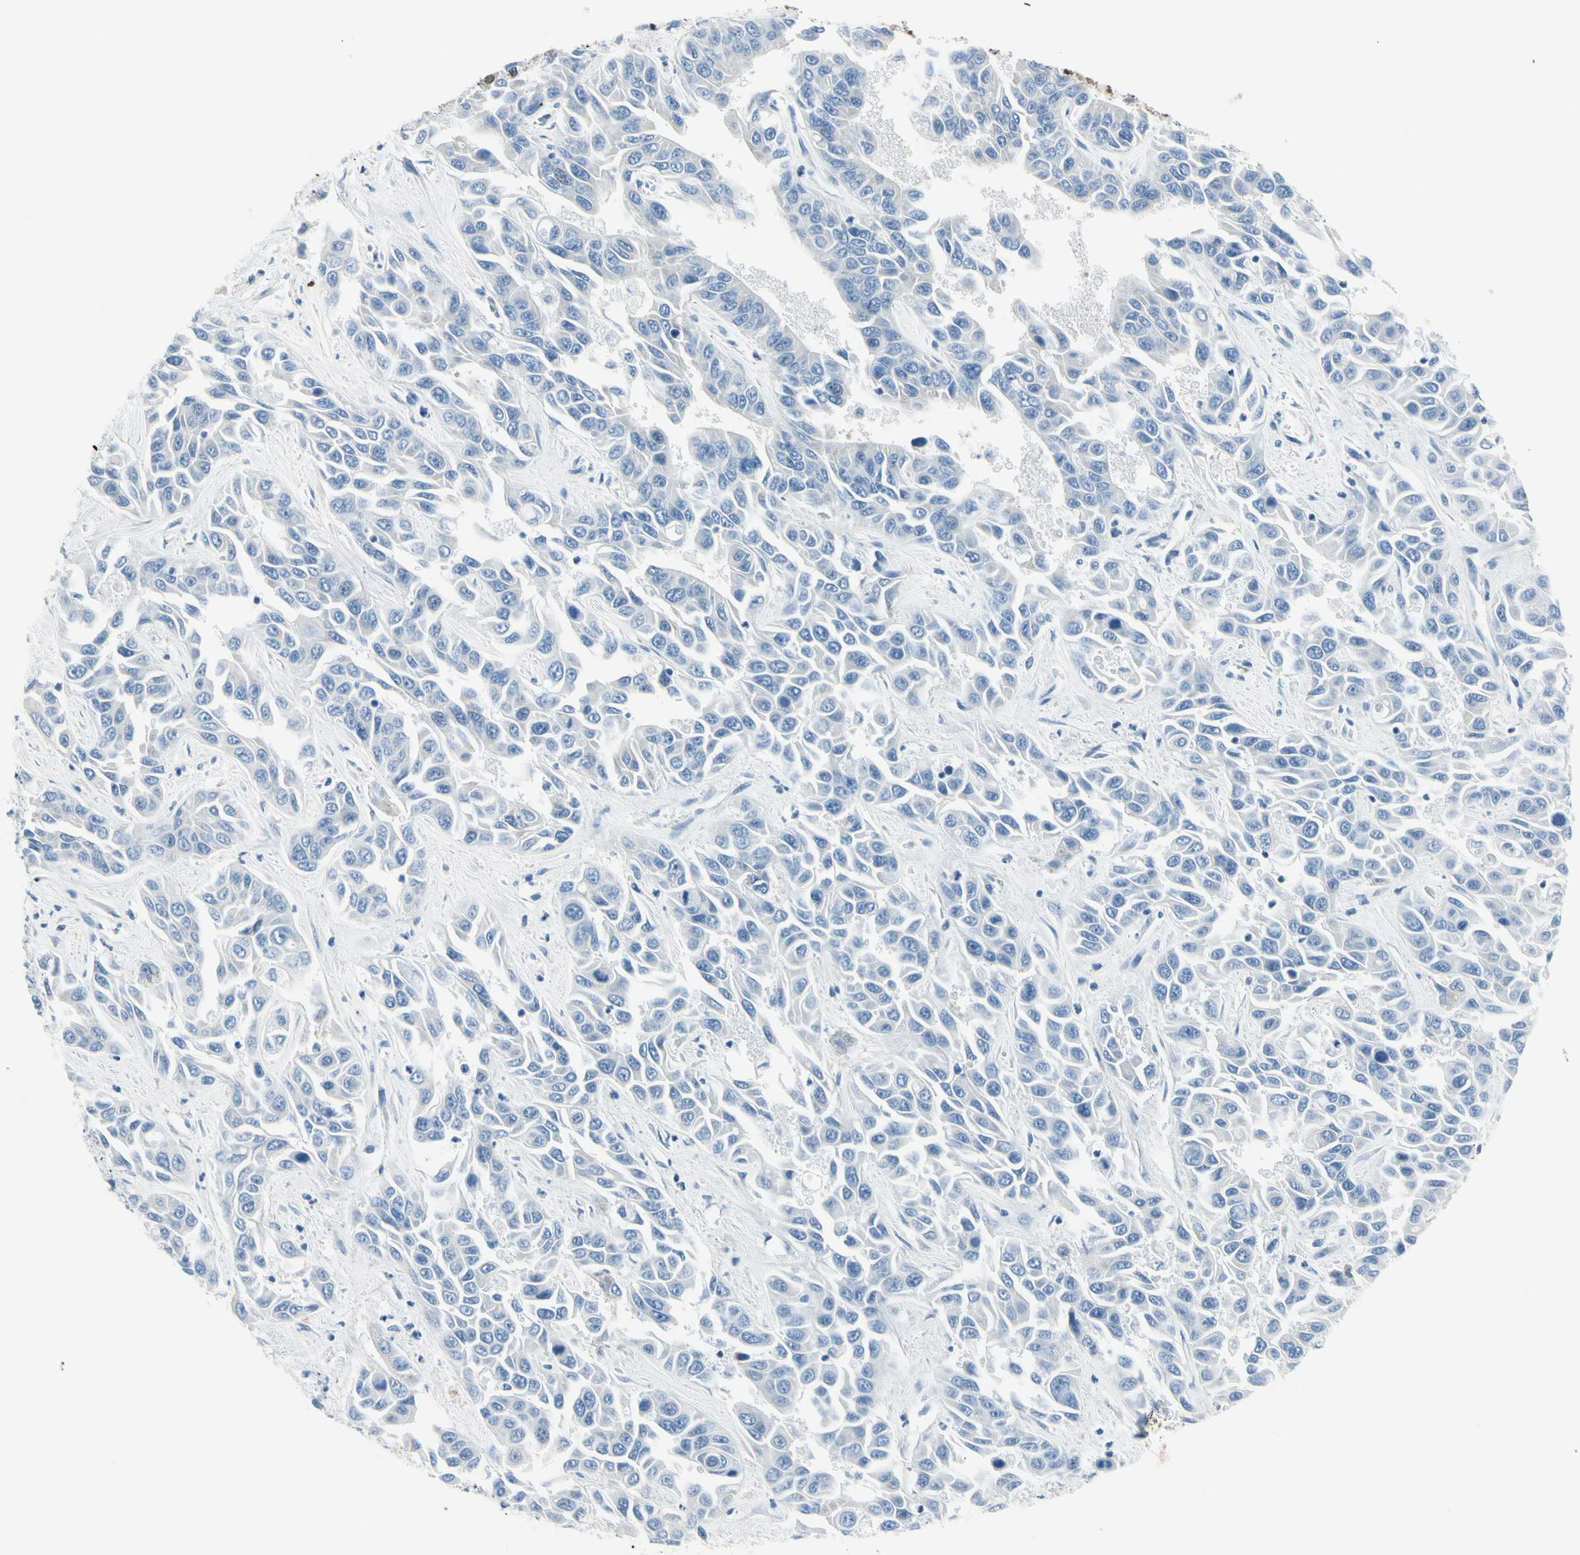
{"staining": {"intensity": "negative", "quantity": "none", "location": "none"}, "tissue": "liver cancer", "cell_type": "Tumor cells", "image_type": "cancer", "snomed": [{"axis": "morphology", "description": "Cholangiocarcinoma"}, {"axis": "topography", "description": "Liver"}], "caption": "Immunohistochemistry micrograph of cholangiocarcinoma (liver) stained for a protein (brown), which shows no expression in tumor cells.", "gene": "PEBP1", "patient": {"sex": "female", "age": 52}}